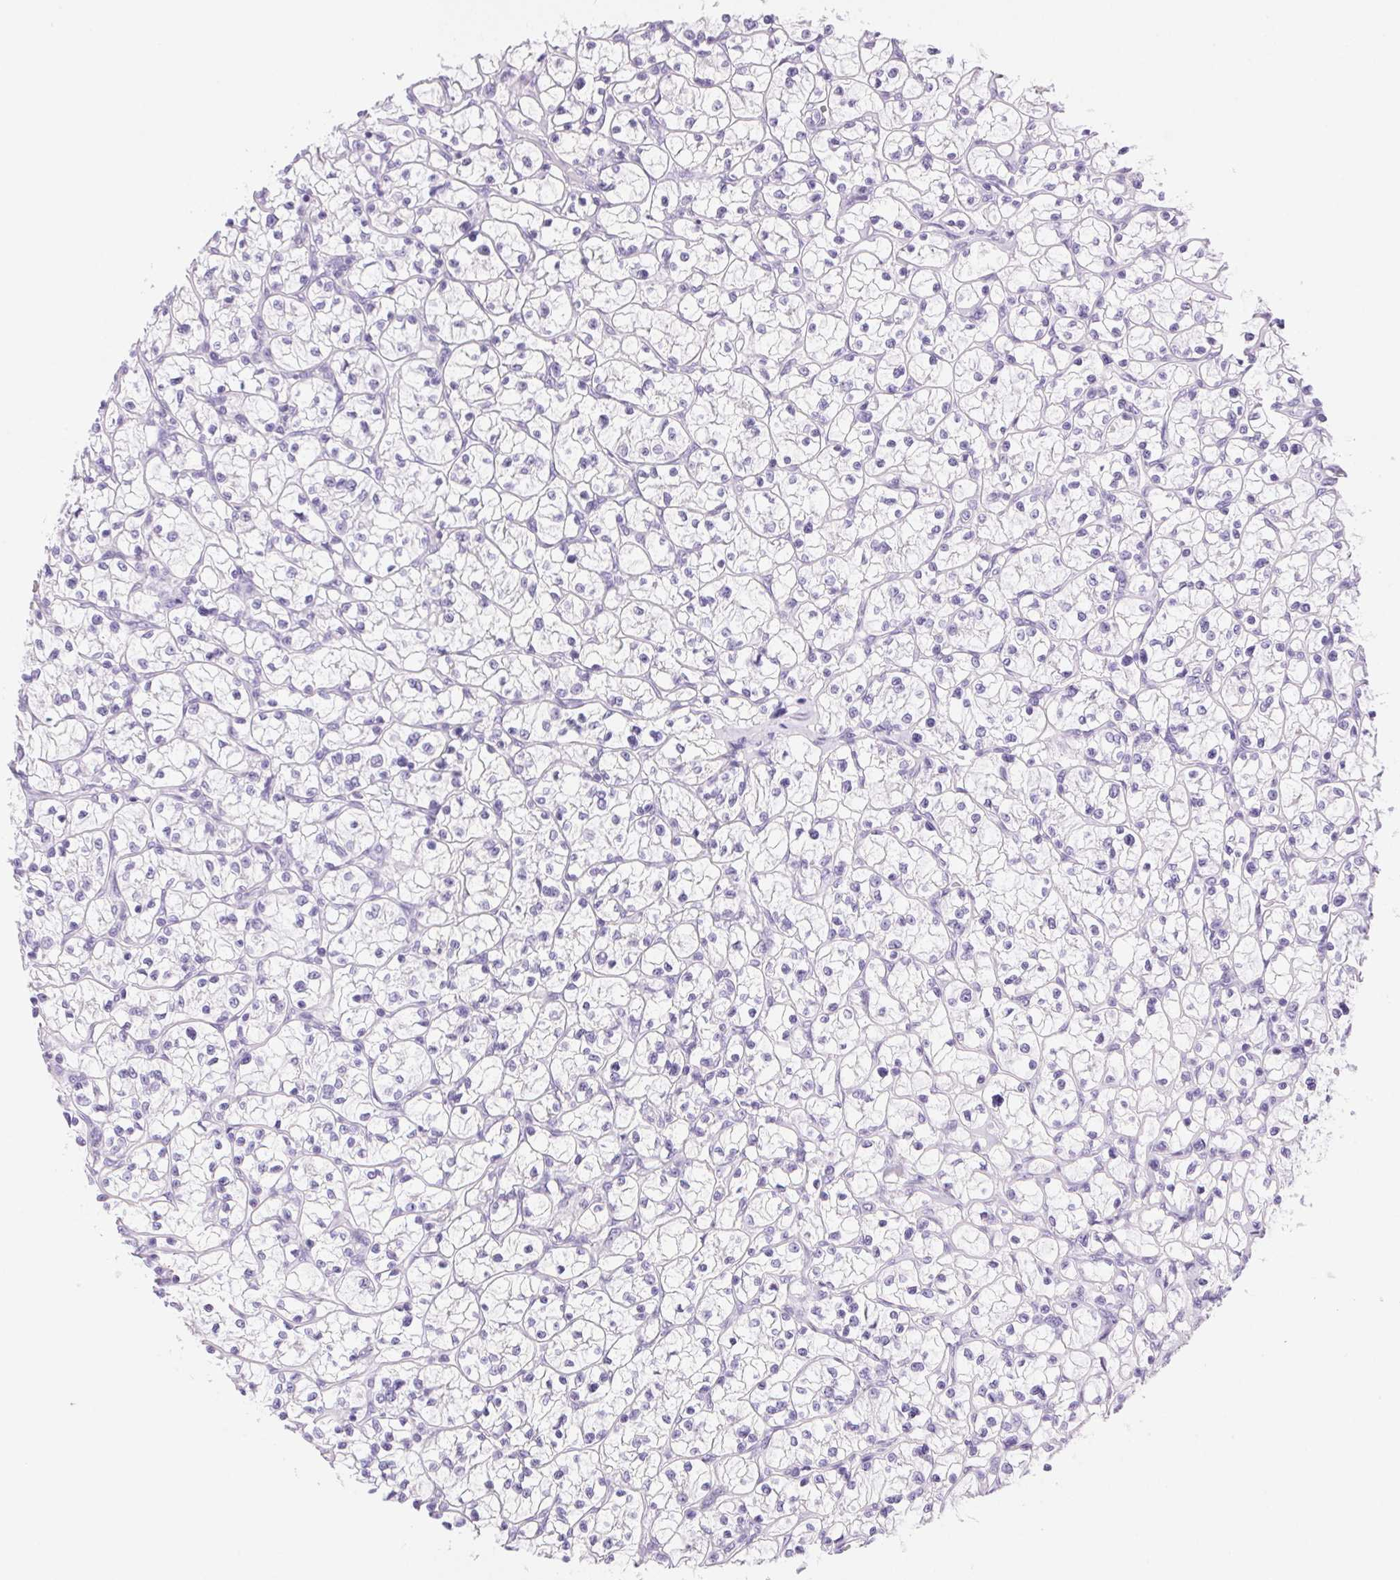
{"staining": {"intensity": "negative", "quantity": "none", "location": "none"}, "tissue": "renal cancer", "cell_type": "Tumor cells", "image_type": "cancer", "snomed": [{"axis": "morphology", "description": "Adenocarcinoma, NOS"}, {"axis": "topography", "description": "Kidney"}], "caption": "Tumor cells are negative for protein expression in human renal adenocarcinoma. Nuclei are stained in blue.", "gene": "SERPINB3", "patient": {"sex": "female", "age": 64}}